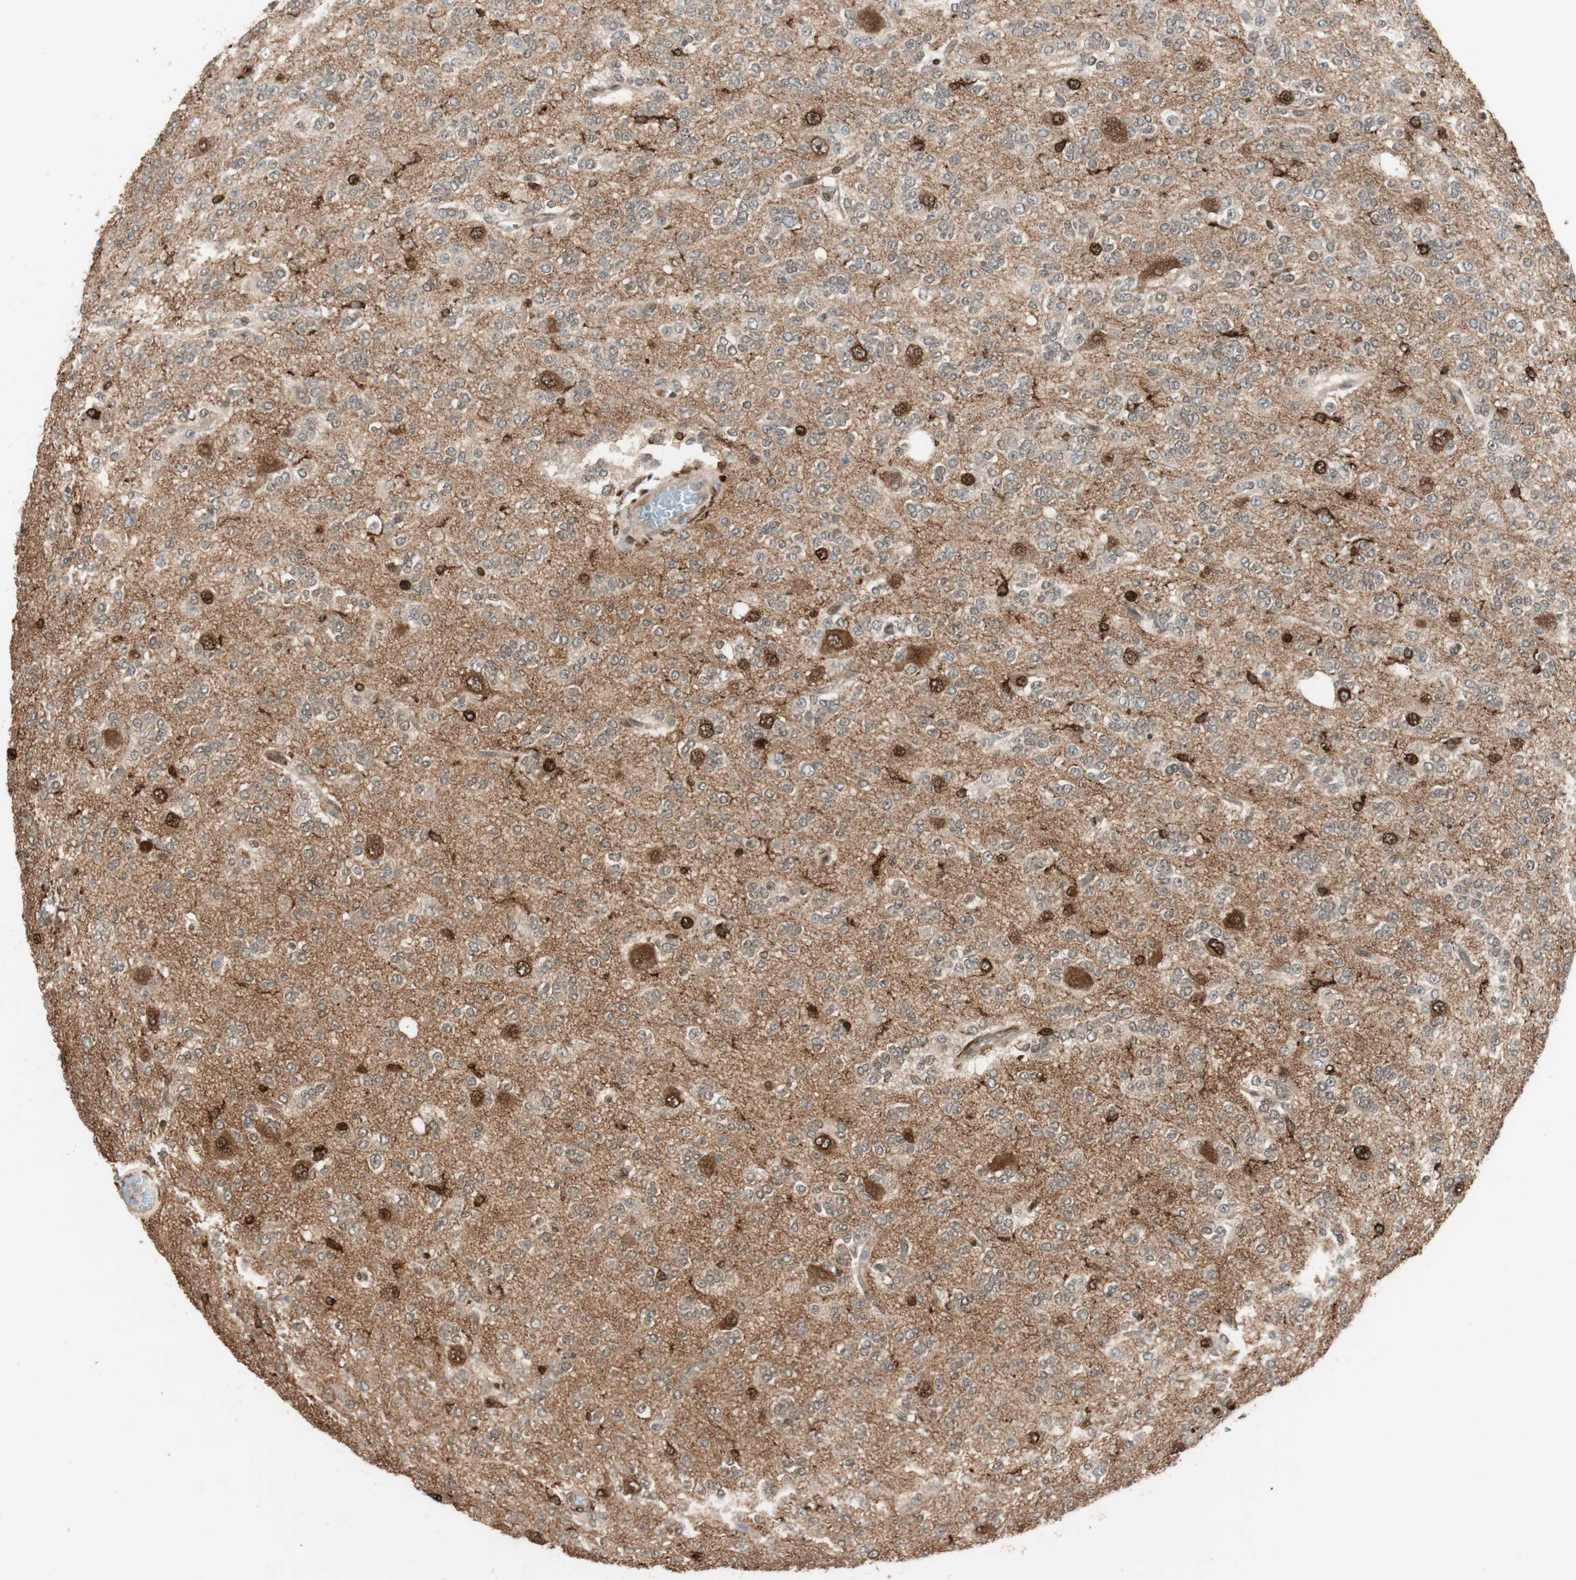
{"staining": {"intensity": "weak", "quantity": ">75%", "location": "cytoplasmic/membranous"}, "tissue": "glioma", "cell_type": "Tumor cells", "image_type": "cancer", "snomed": [{"axis": "morphology", "description": "Glioma, malignant, Low grade"}, {"axis": "topography", "description": "Brain"}], "caption": "Immunohistochemical staining of low-grade glioma (malignant) reveals low levels of weak cytoplasmic/membranous staining in approximately >75% of tumor cells.", "gene": "BIN1", "patient": {"sex": "male", "age": 38}}